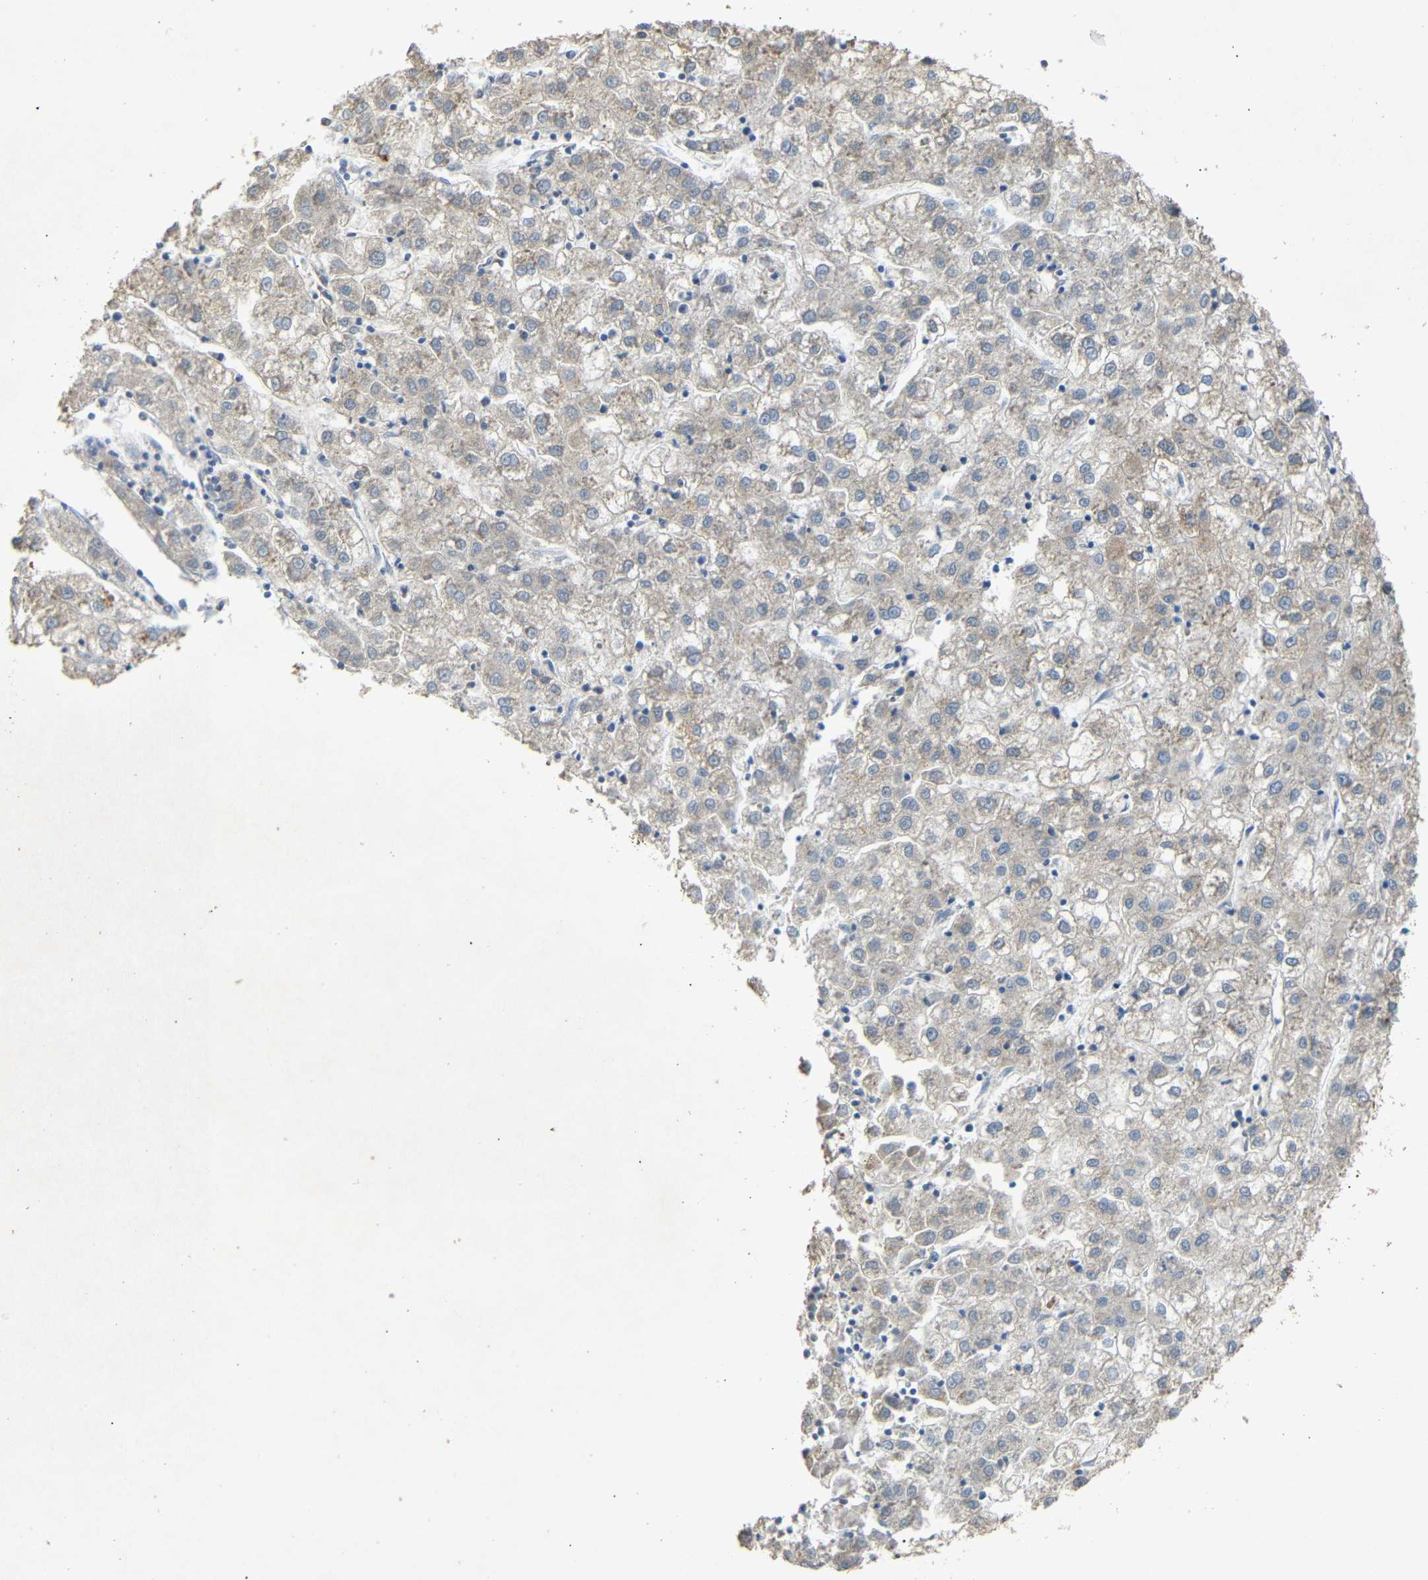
{"staining": {"intensity": "weak", "quantity": "25%-75%", "location": "cytoplasmic/membranous"}, "tissue": "liver cancer", "cell_type": "Tumor cells", "image_type": "cancer", "snomed": [{"axis": "morphology", "description": "Carcinoma, Hepatocellular, NOS"}, {"axis": "topography", "description": "Liver"}], "caption": "A micrograph of liver hepatocellular carcinoma stained for a protein displays weak cytoplasmic/membranous brown staining in tumor cells. (DAB IHC, brown staining for protein, blue staining for nuclei).", "gene": "BTF3", "patient": {"sex": "male", "age": 72}}